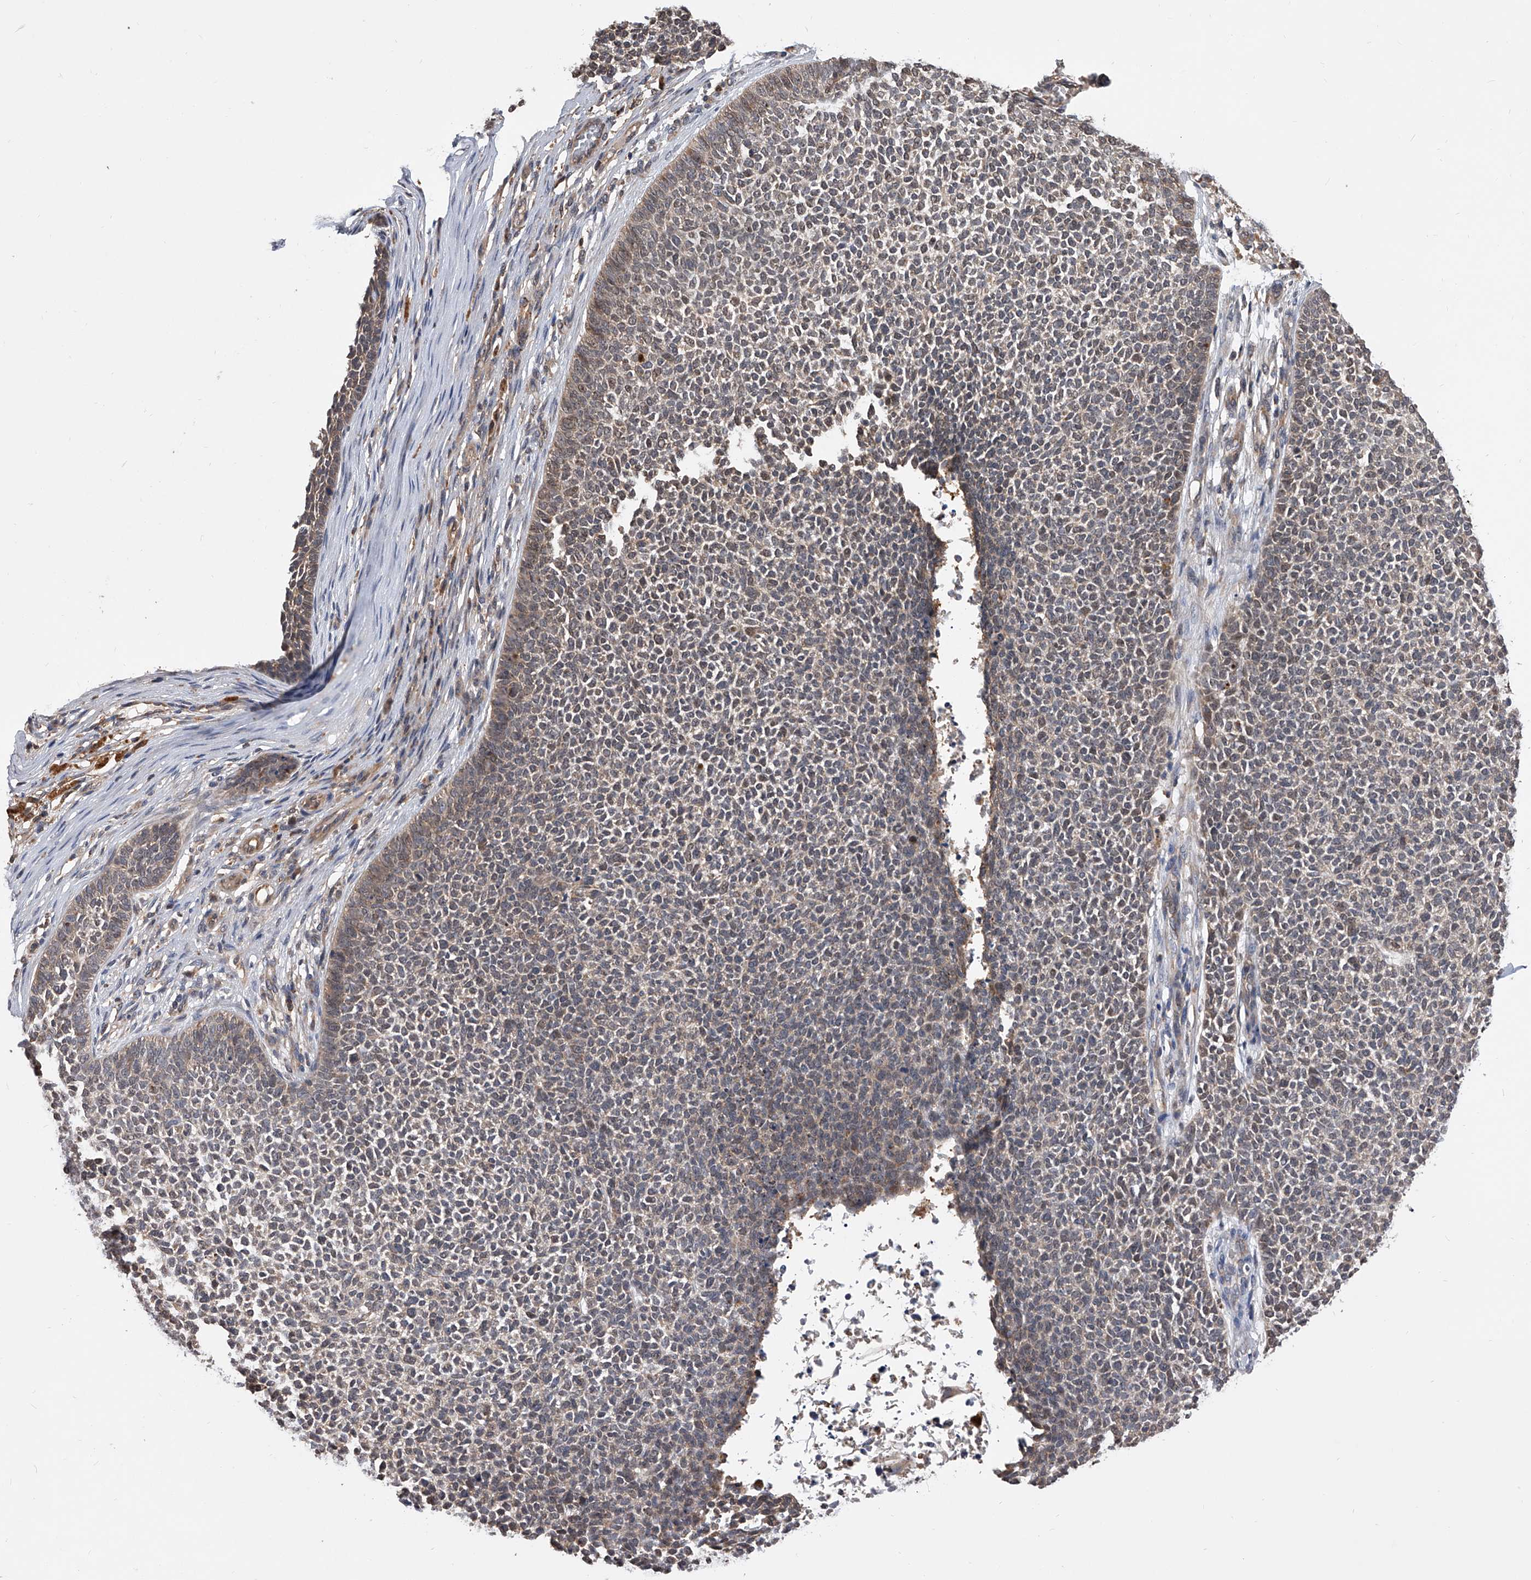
{"staining": {"intensity": "weak", "quantity": "25%-75%", "location": "cytoplasmic/membranous,nuclear"}, "tissue": "skin cancer", "cell_type": "Tumor cells", "image_type": "cancer", "snomed": [{"axis": "morphology", "description": "Basal cell carcinoma"}, {"axis": "topography", "description": "Skin"}], "caption": "The histopathology image demonstrates a brown stain indicating the presence of a protein in the cytoplasmic/membranous and nuclear of tumor cells in skin cancer.", "gene": "GMDS", "patient": {"sex": "female", "age": 84}}